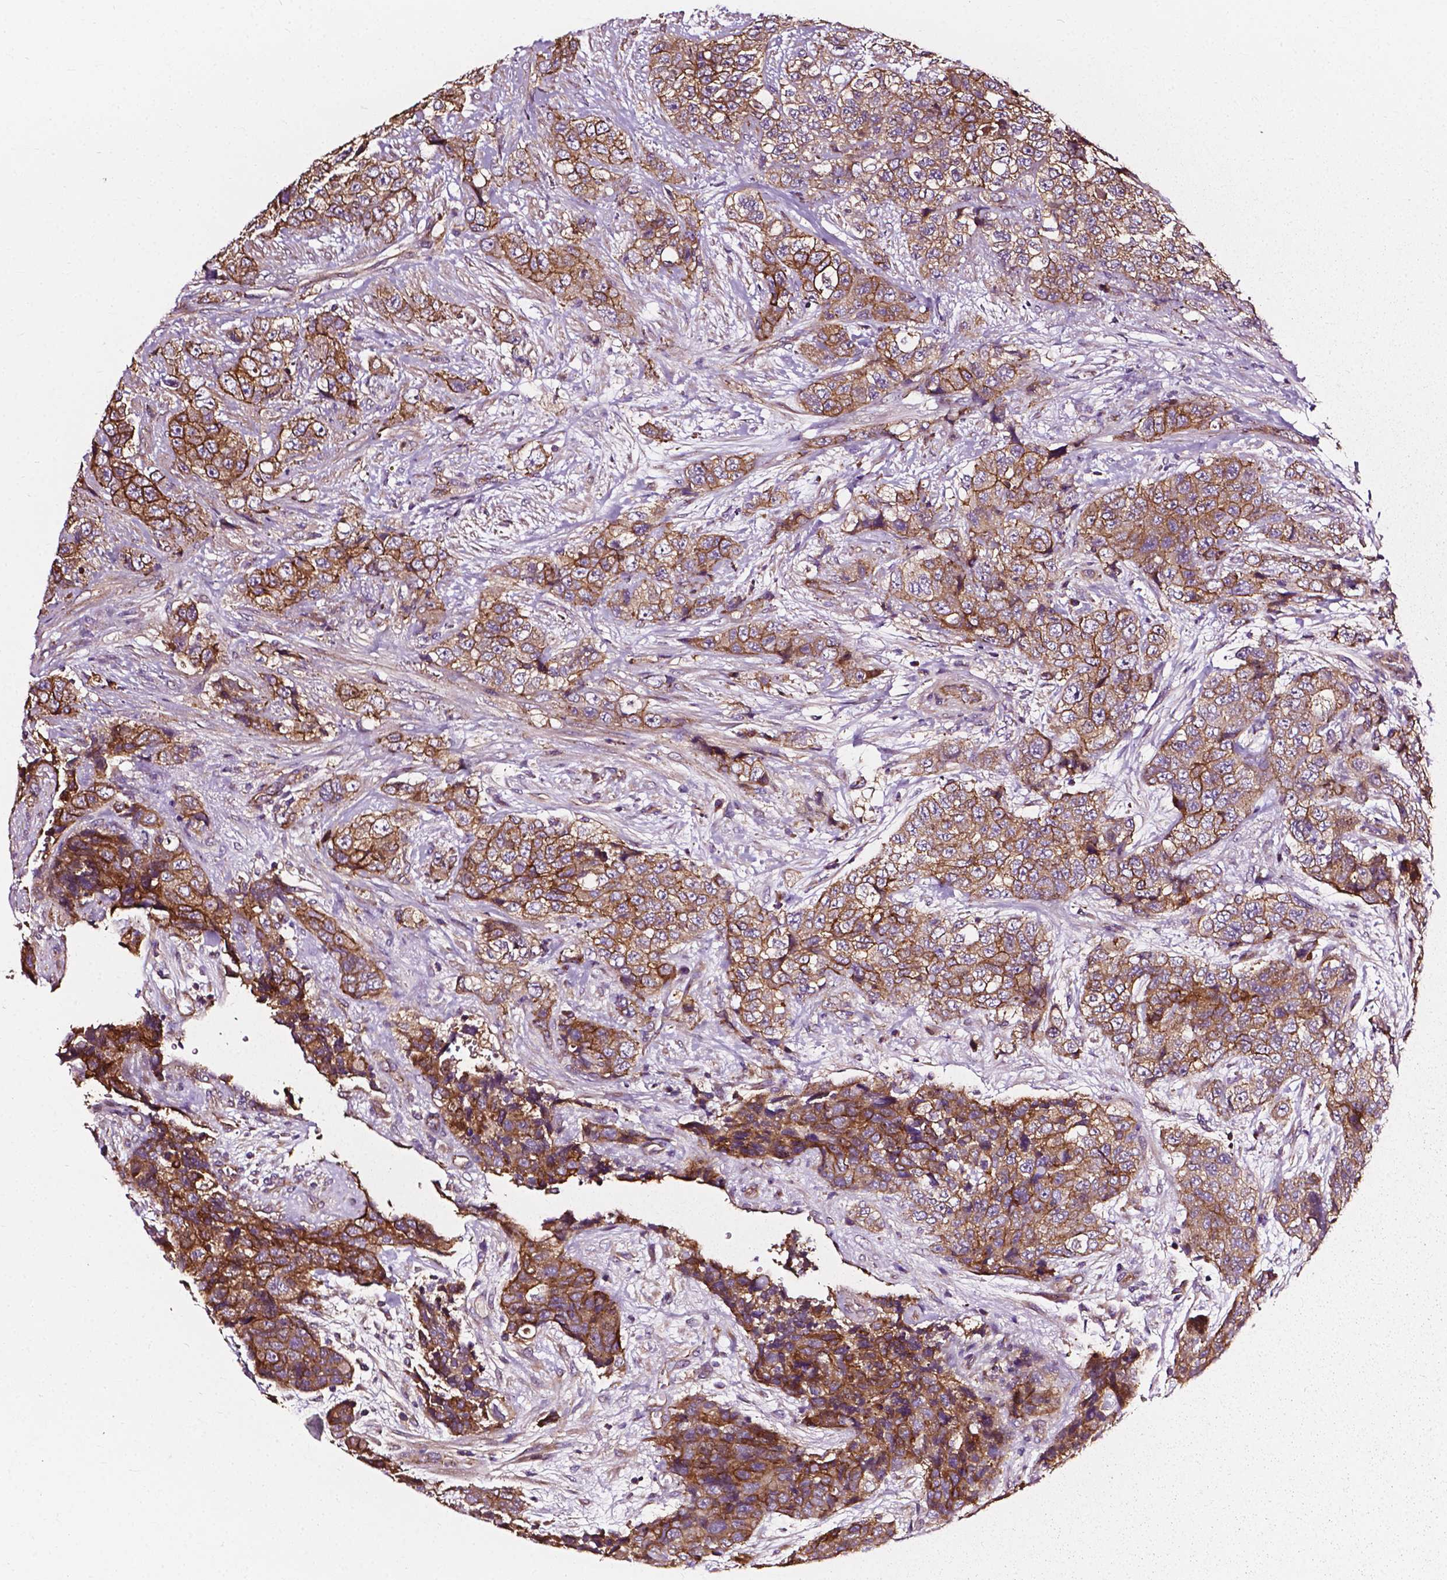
{"staining": {"intensity": "moderate", "quantity": ">75%", "location": "cytoplasmic/membranous"}, "tissue": "urothelial cancer", "cell_type": "Tumor cells", "image_type": "cancer", "snomed": [{"axis": "morphology", "description": "Urothelial carcinoma, High grade"}, {"axis": "topography", "description": "Urinary bladder"}], "caption": "Urothelial cancer stained with a brown dye reveals moderate cytoplasmic/membranous positive positivity in approximately >75% of tumor cells.", "gene": "ATG16L1", "patient": {"sex": "female", "age": 78}}